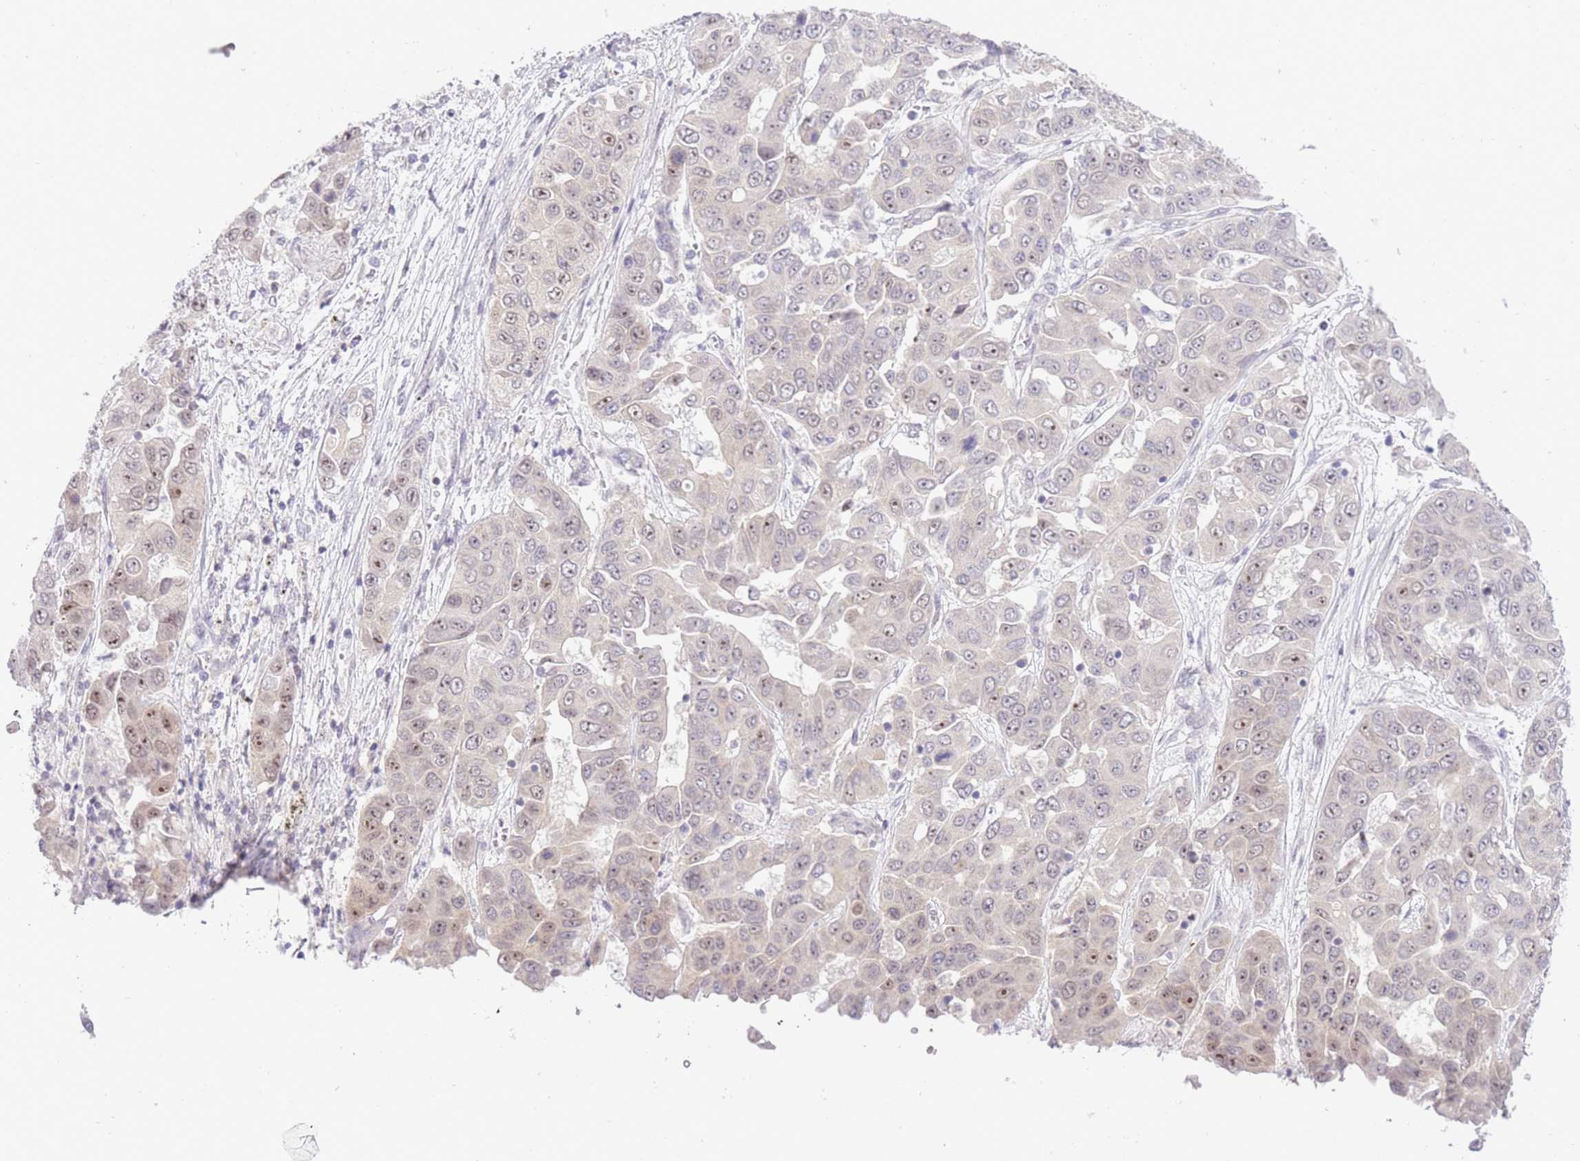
{"staining": {"intensity": "weak", "quantity": "25%-75%", "location": "nuclear"}, "tissue": "liver cancer", "cell_type": "Tumor cells", "image_type": "cancer", "snomed": [{"axis": "morphology", "description": "Cholangiocarcinoma"}, {"axis": "topography", "description": "Liver"}], "caption": "An image showing weak nuclear positivity in approximately 25%-75% of tumor cells in liver cancer, as visualized by brown immunohistochemical staining.", "gene": "STK39", "patient": {"sex": "female", "age": 52}}